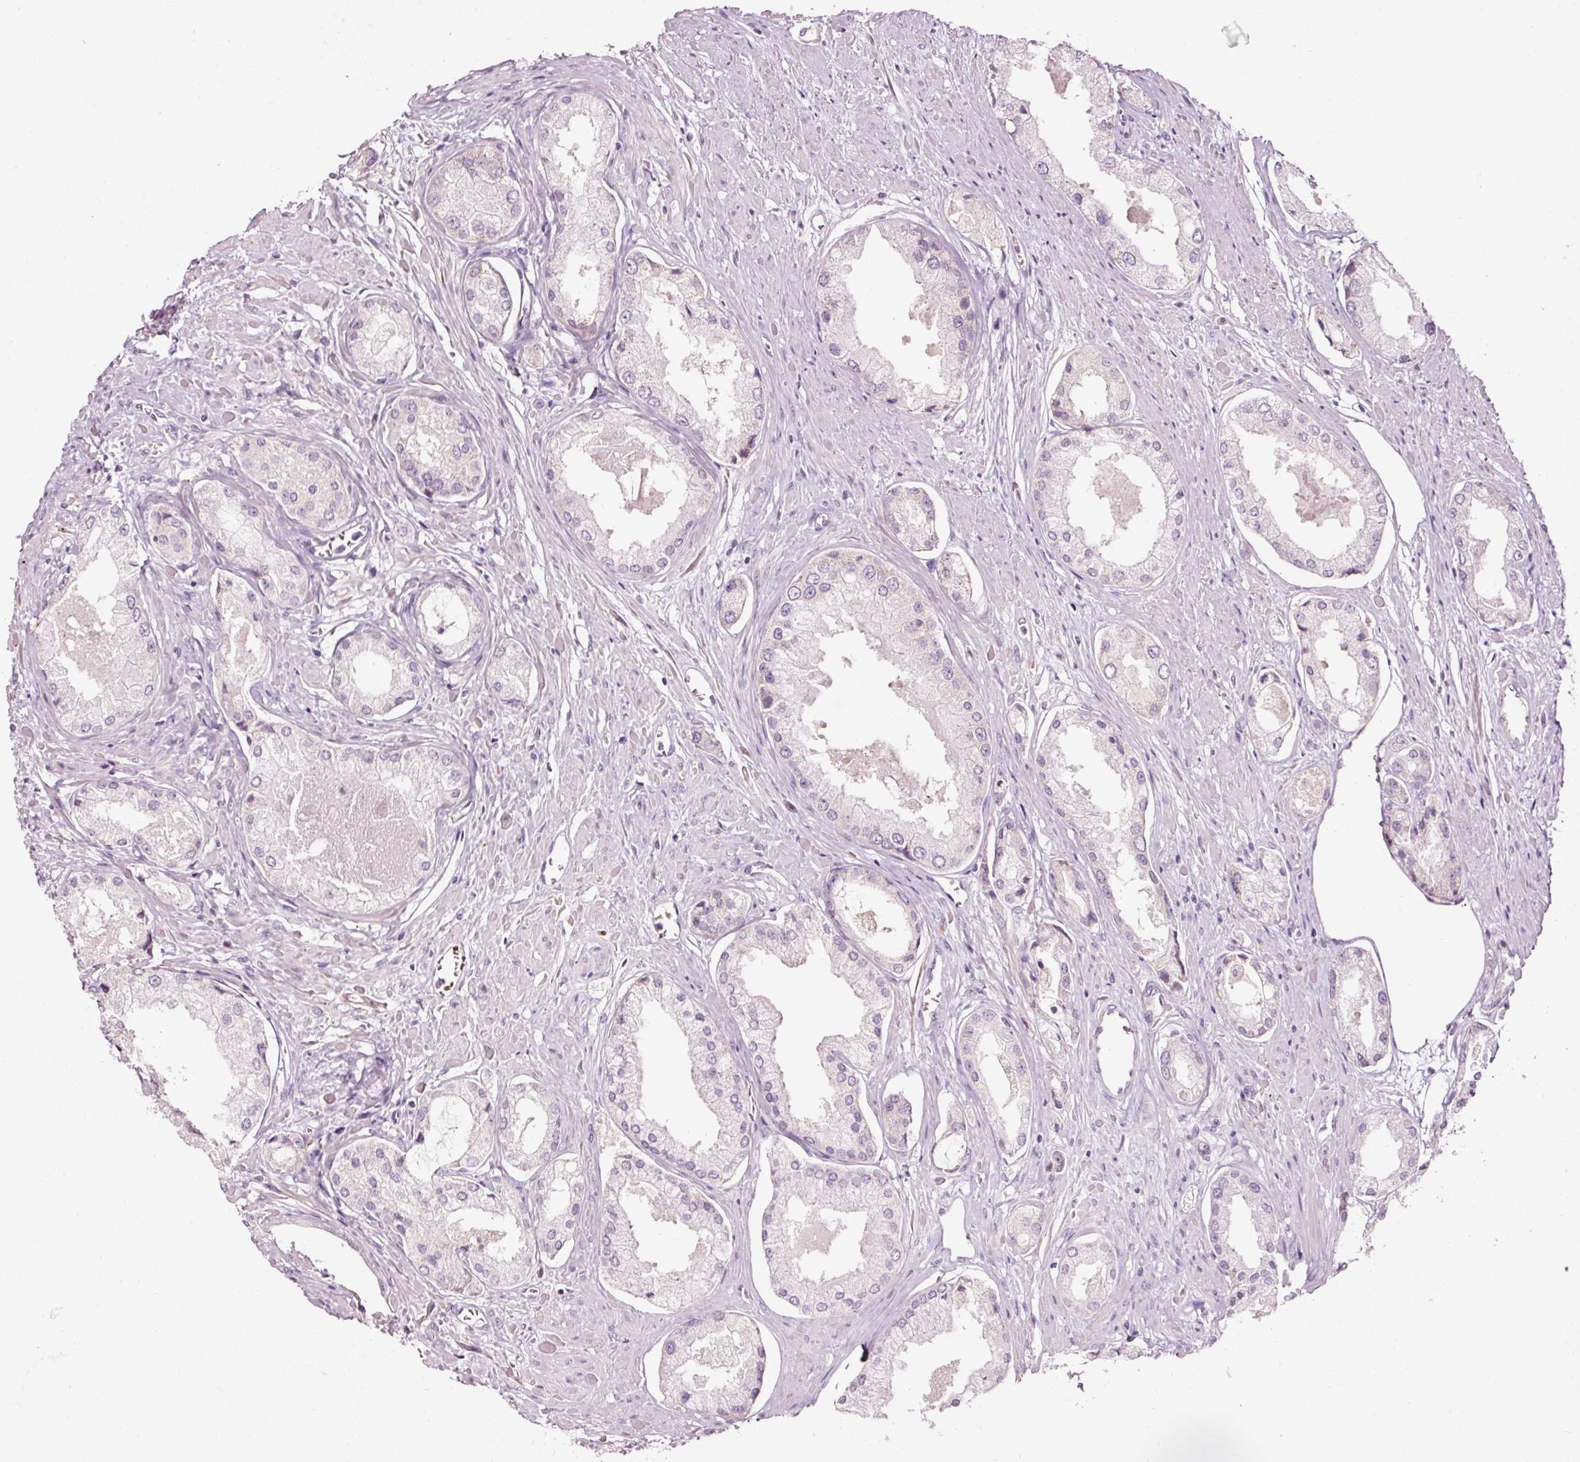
{"staining": {"intensity": "negative", "quantity": "none", "location": "none"}, "tissue": "prostate cancer", "cell_type": "Tumor cells", "image_type": "cancer", "snomed": [{"axis": "morphology", "description": "Adenocarcinoma, Low grade"}, {"axis": "topography", "description": "Prostate"}], "caption": "Immunohistochemical staining of human low-grade adenocarcinoma (prostate) shows no significant staining in tumor cells. Nuclei are stained in blue.", "gene": "LDHAL6B", "patient": {"sex": "male", "age": 68}}